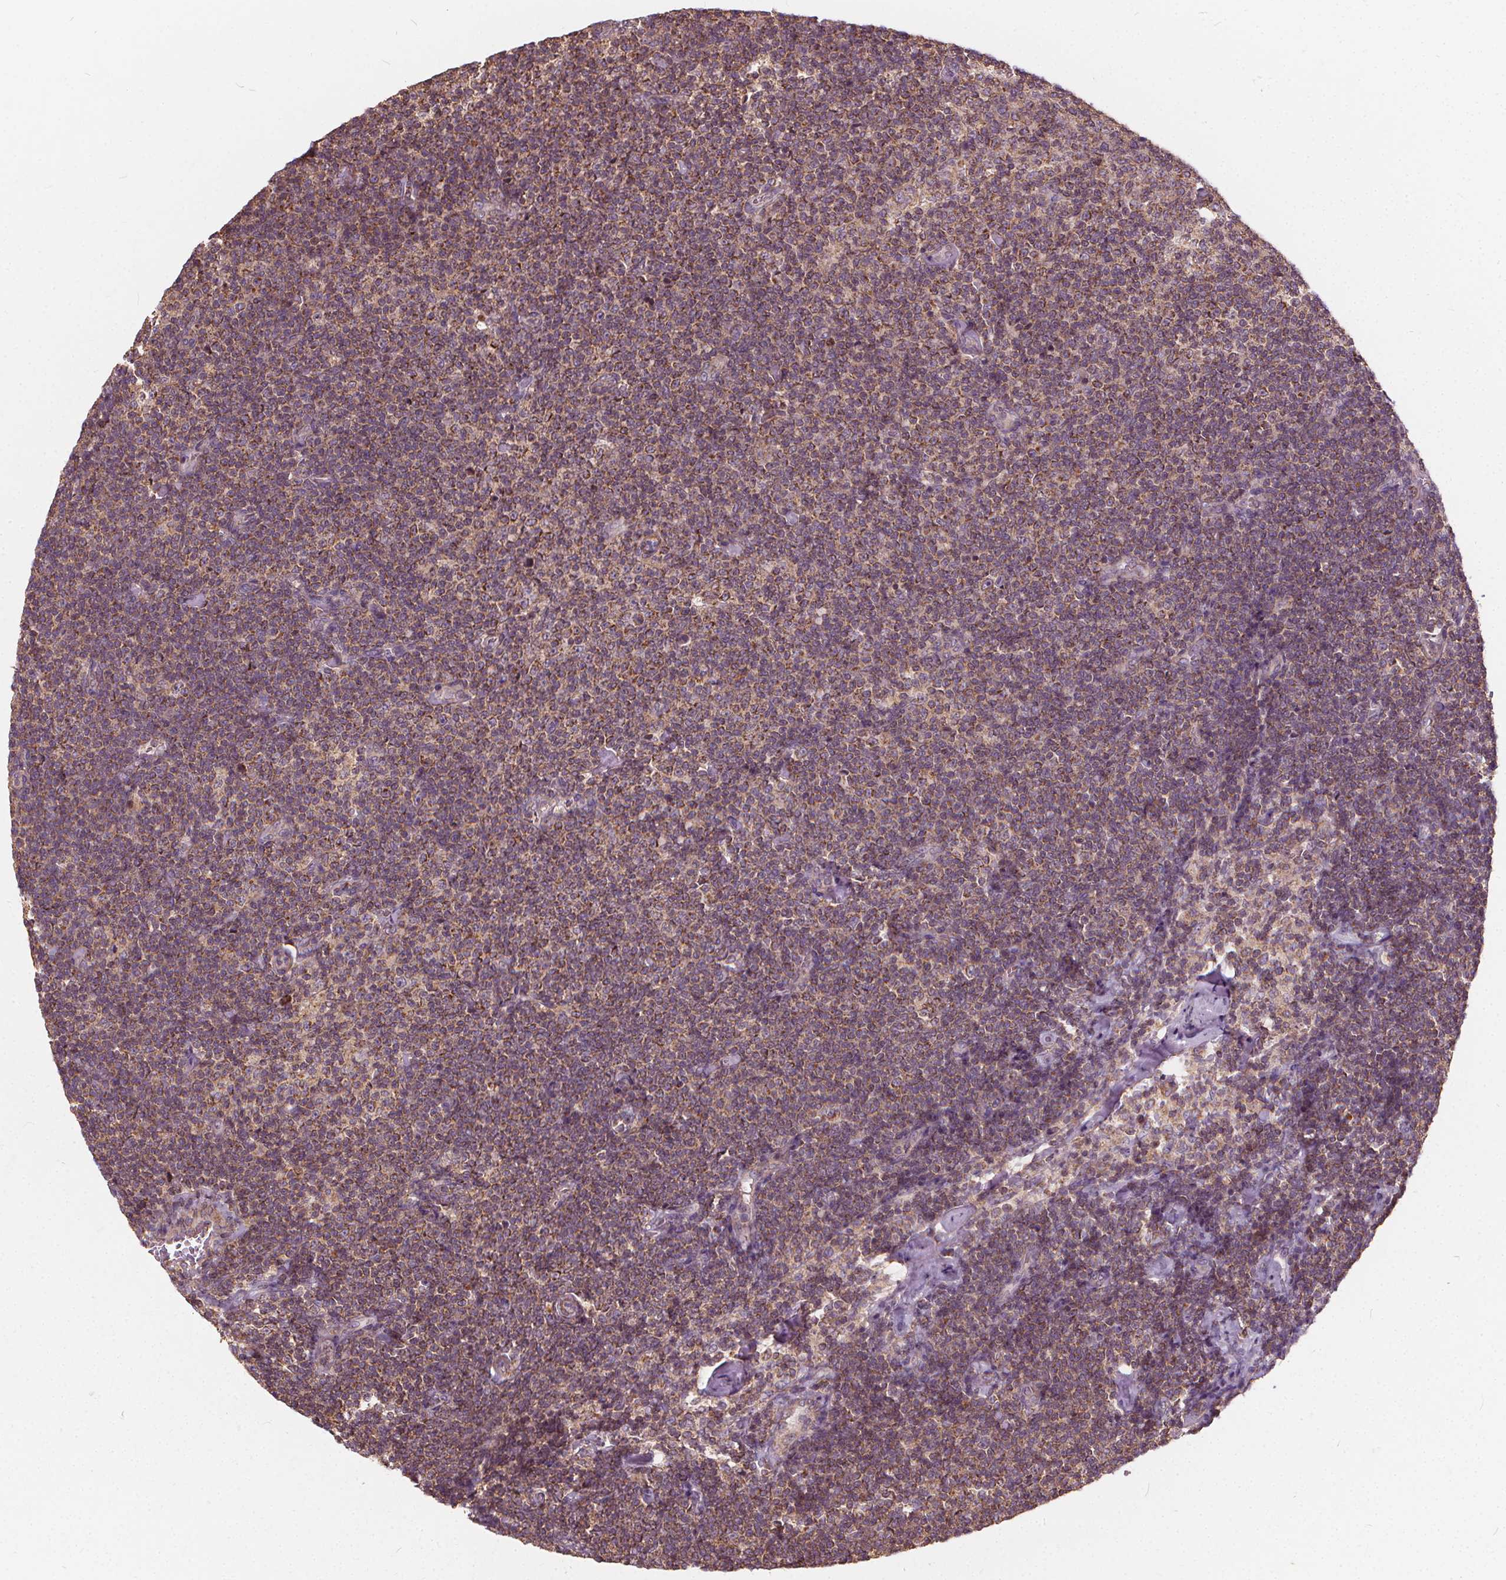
{"staining": {"intensity": "moderate", "quantity": ">75%", "location": "cytoplasmic/membranous"}, "tissue": "lymphoma", "cell_type": "Tumor cells", "image_type": "cancer", "snomed": [{"axis": "morphology", "description": "Malignant lymphoma, non-Hodgkin's type, Low grade"}, {"axis": "topography", "description": "Lymph node"}], "caption": "There is medium levels of moderate cytoplasmic/membranous staining in tumor cells of low-grade malignant lymphoma, non-Hodgkin's type, as demonstrated by immunohistochemical staining (brown color).", "gene": "ORAI2", "patient": {"sex": "male", "age": 81}}